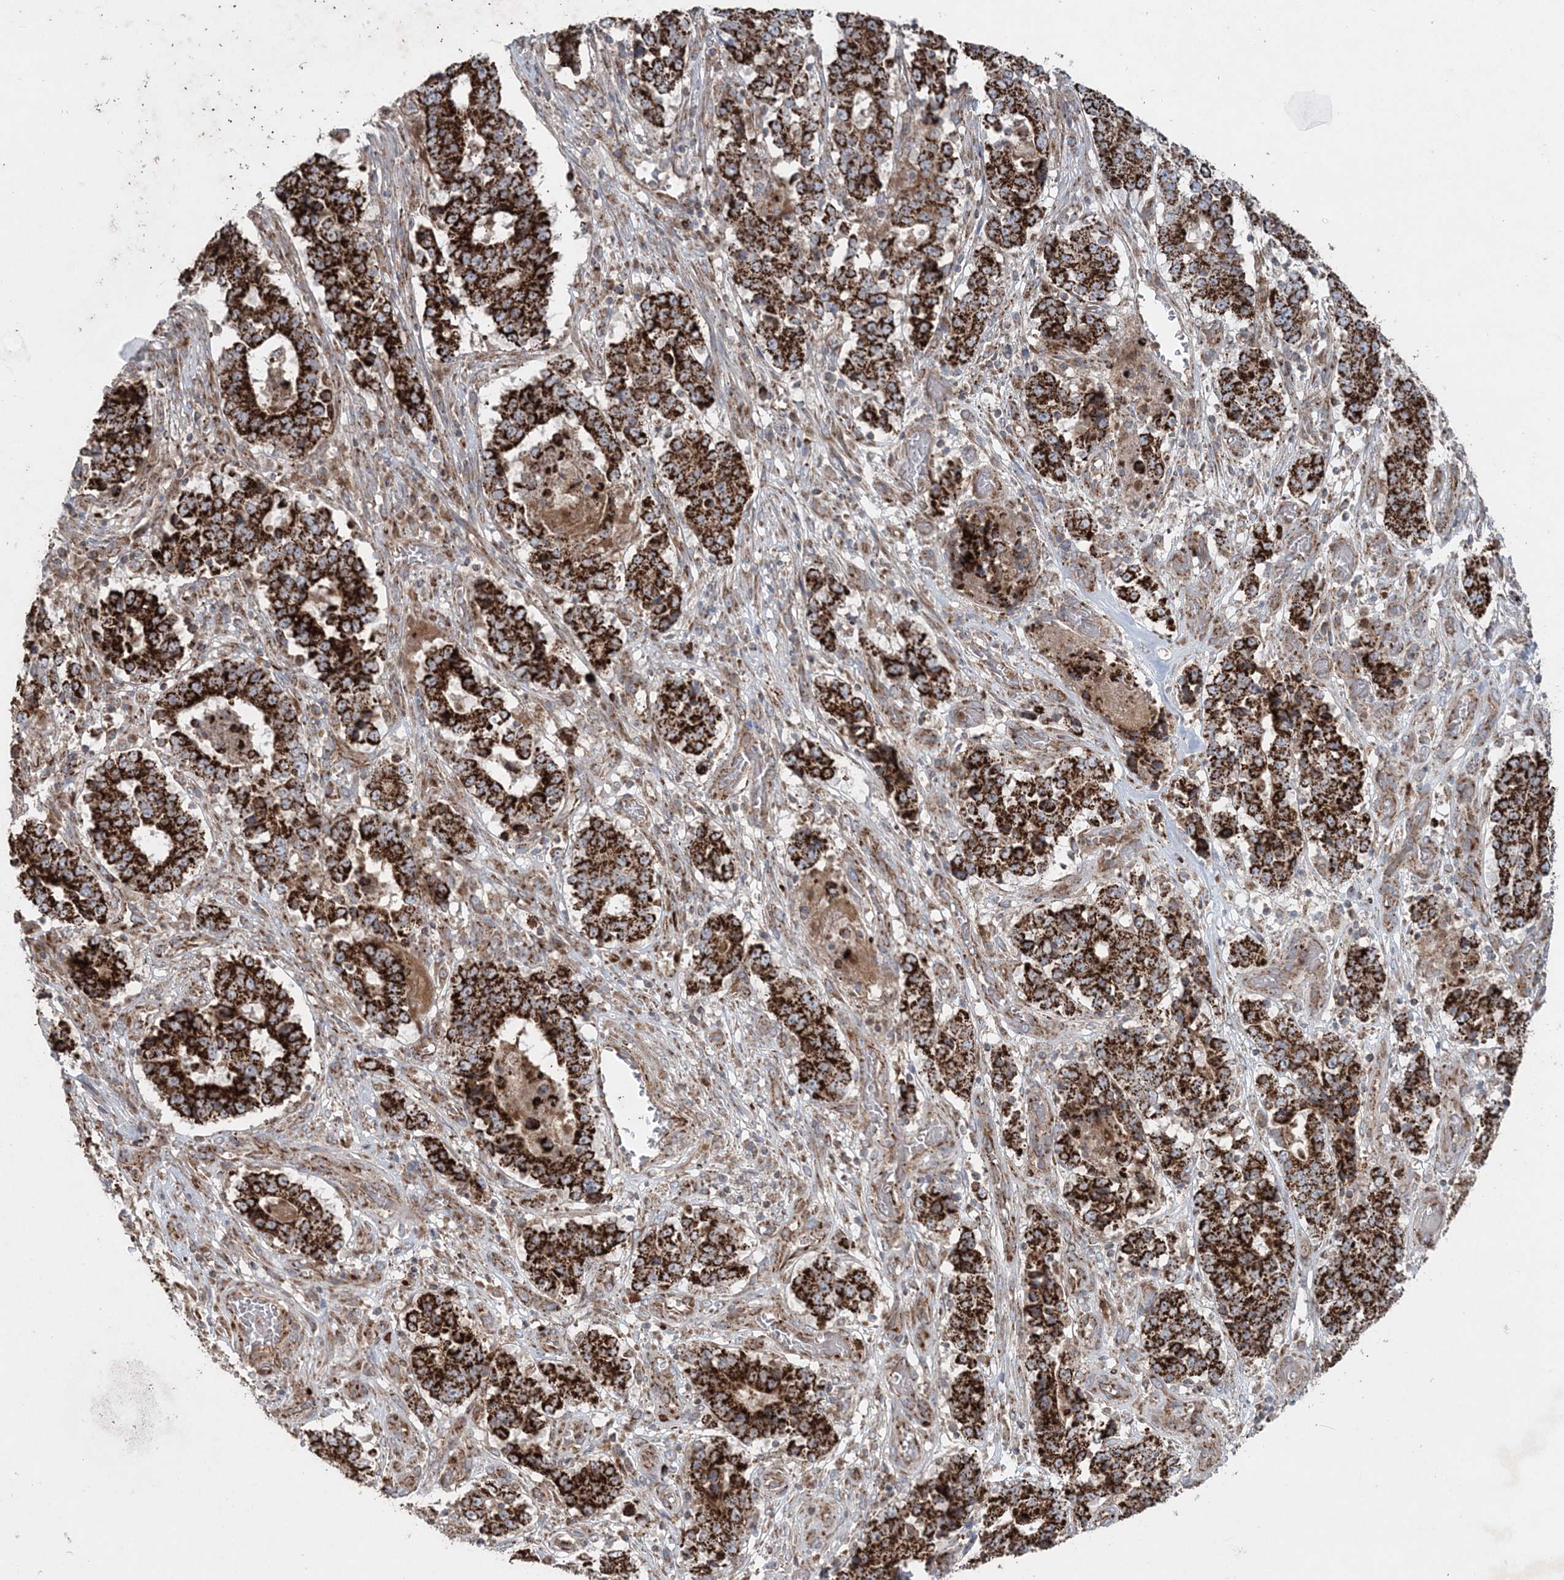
{"staining": {"intensity": "strong", "quantity": ">75%", "location": "cytoplasmic/membranous"}, "tissue": "stomach cancer", "cell_type": "Tumor cells", "image_type": "cancer", "snomed": [{"axis": "morphology", "description": "Adenocarcinoma, NOS"}, {"axis": "topography", "description": "Stomach"}], "caption": "A brown stain shows strong cytoplasmic/membranous staining of a protein in stomach cancer (adenocarcinoma) tumor cells.", "gene": "LRPPRC", "patient": {"sex": "male", "age": 59}}